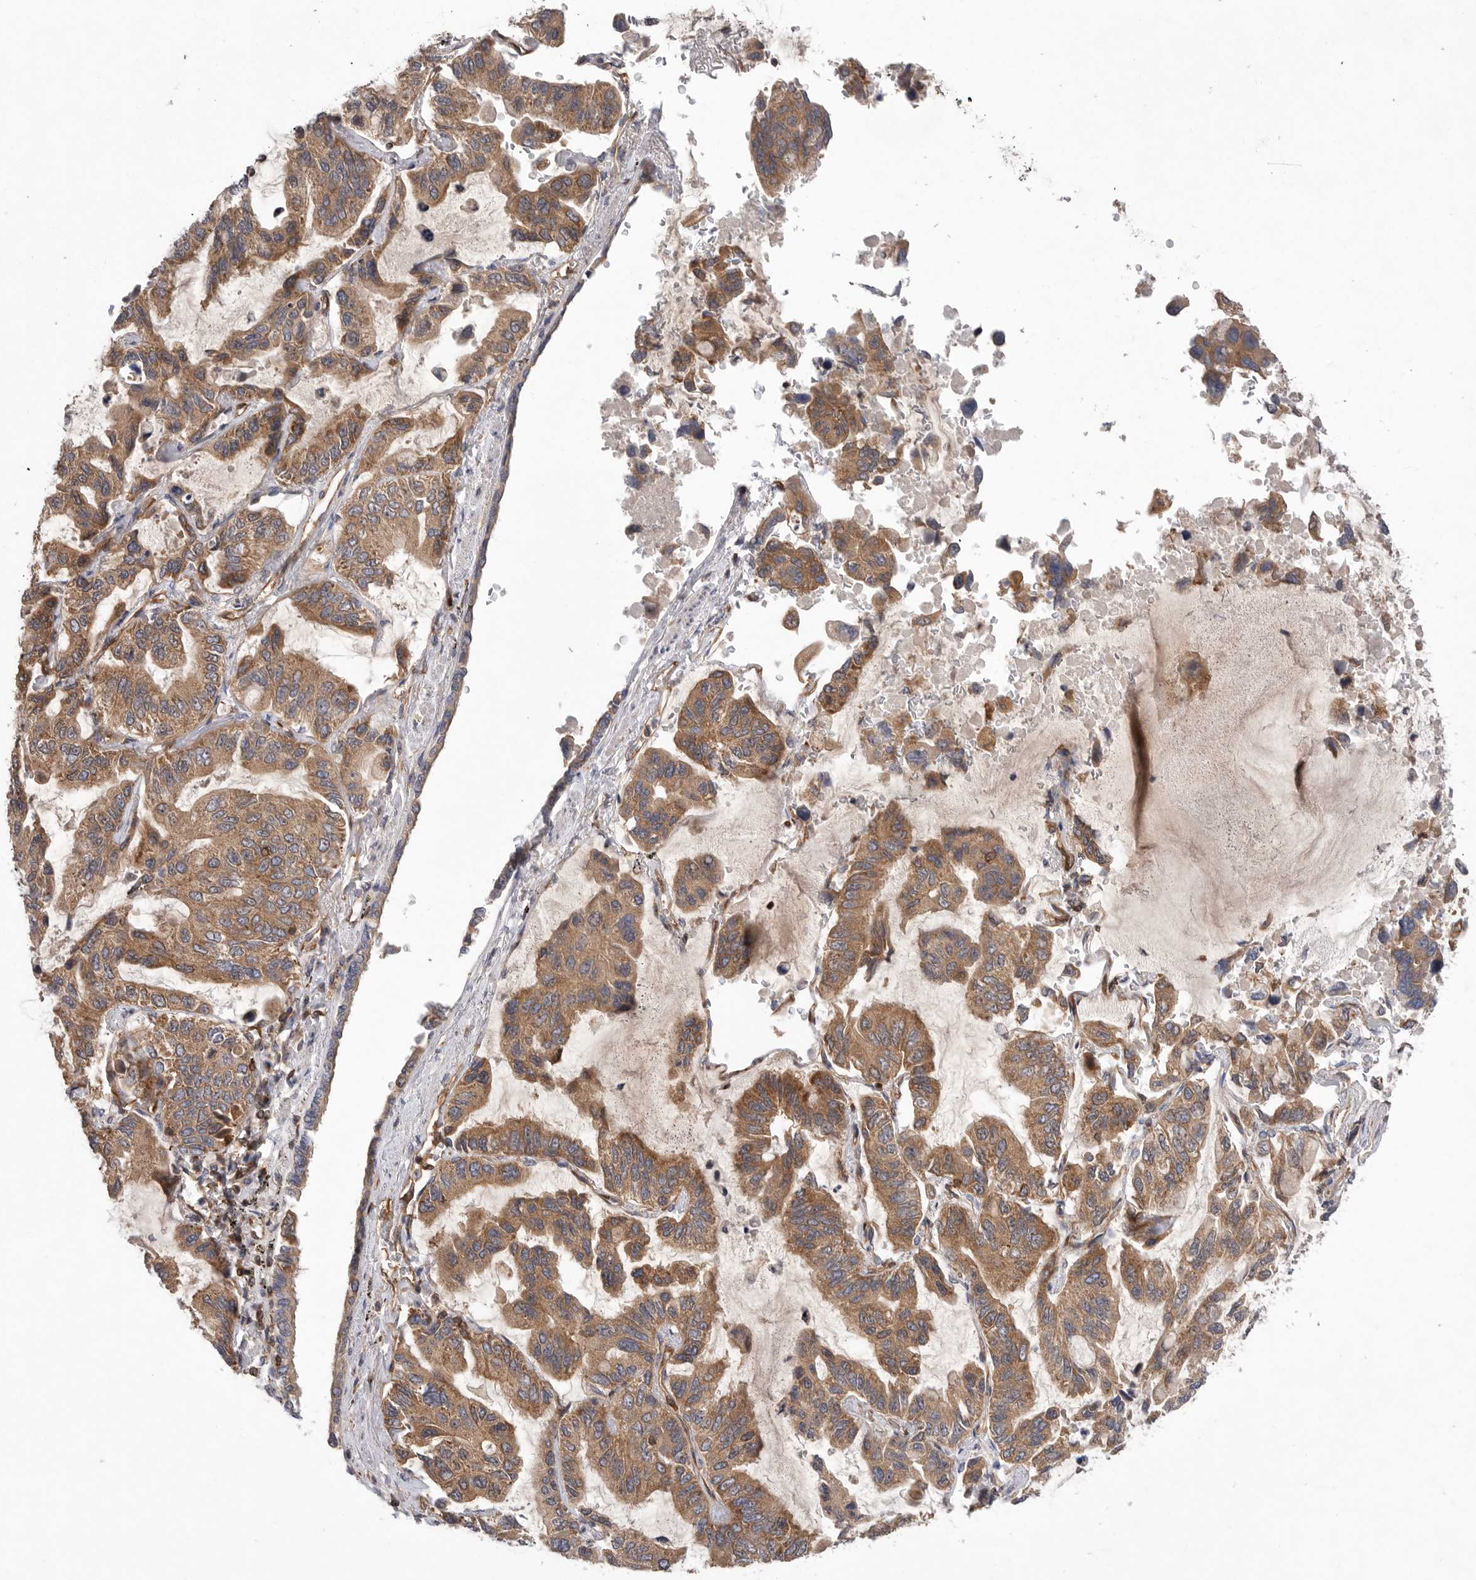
{"staining": {"intensity": "moderate", "quantity": ">75%", "location": "cytoplasmic/membranous"}, "tissue": "lung cancer", "cell_type": "Tumor cells", "image_type": "cancer", "snomed": [{"axis": "morphology", "description": "Adenocarcinoma, NOS"}, {"axis": "topography", "description": "Lung"}], "caption": "Adenocarcinoma (lung) stained with a protein marker displays moderate staining in tumor cells.", "gene": "PRKCH", "patient": {"sex": "male", "age": 64}}